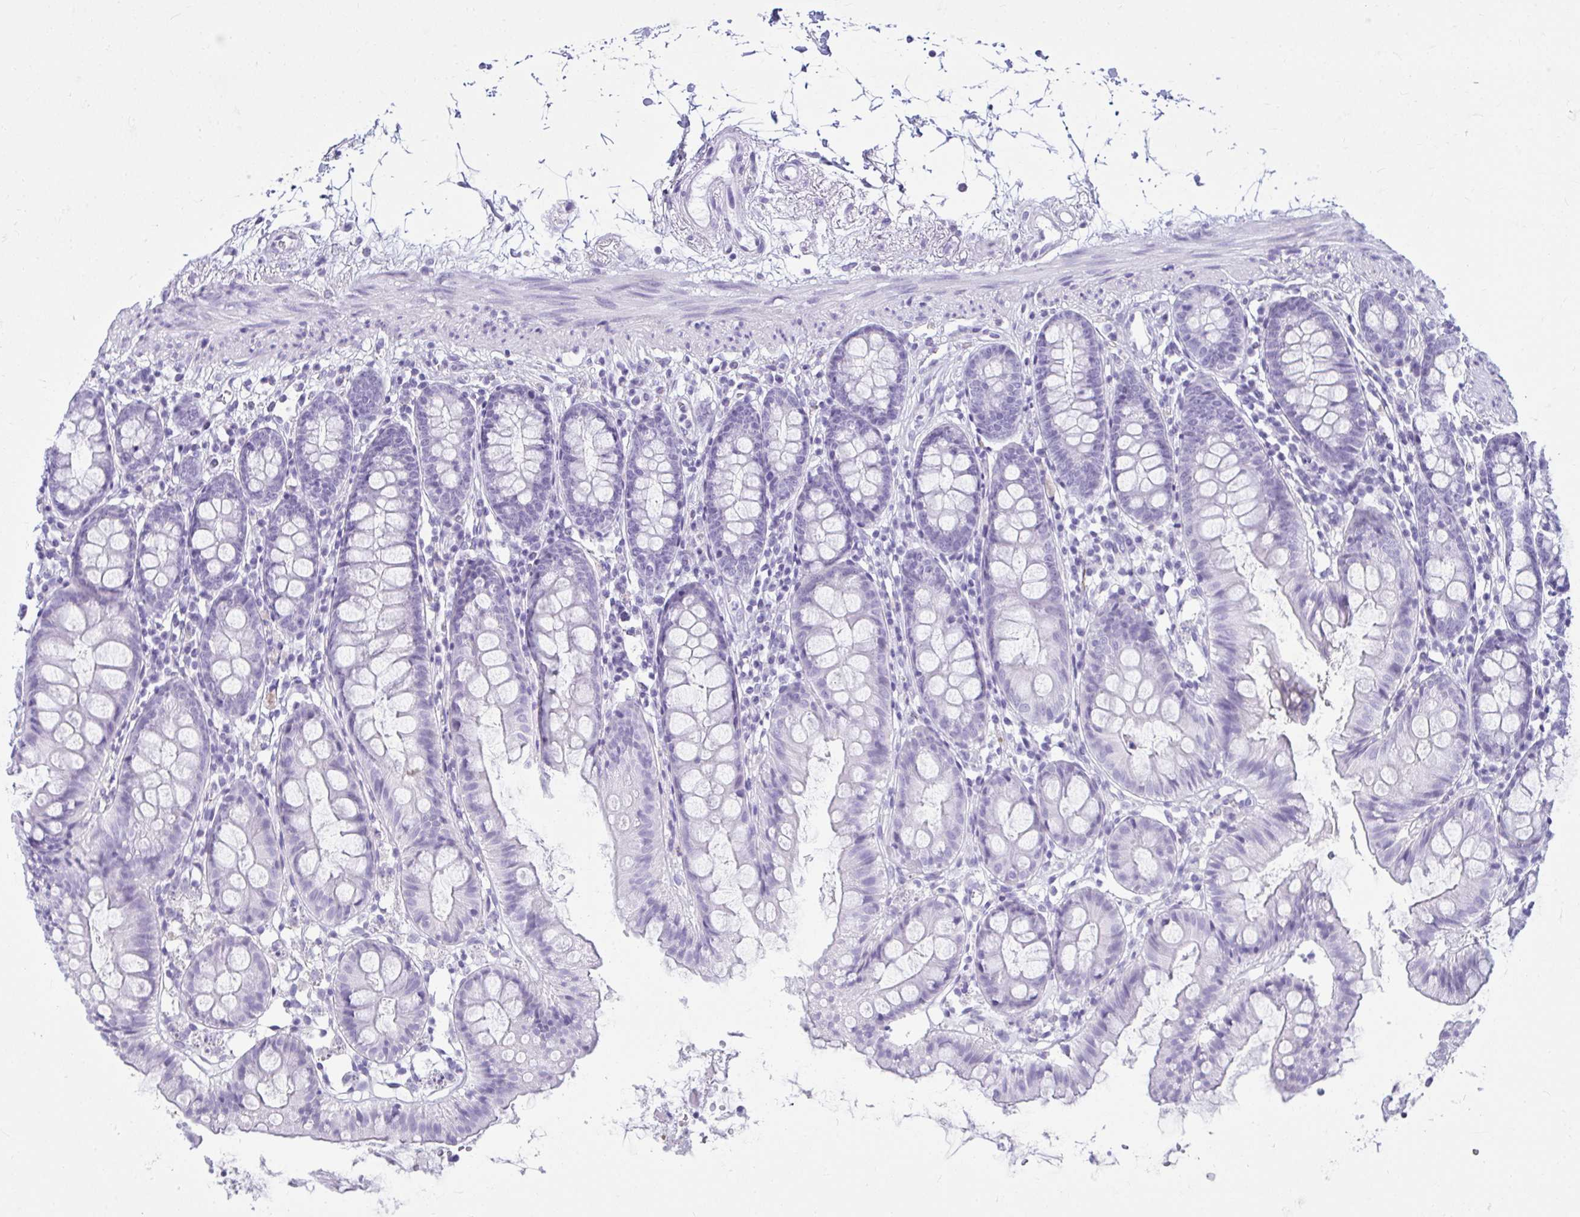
{"staining": {"intensity": "negative", "quantity": "none", "location": "none"}, "tissue": "colon", "cell_type": "Endothelial cells", "image_type": "normal", "snomed": [{"axis": "morphology", "description": "Normal tissue, NOS"}, {"axis": "topography", "description": "Colon"}], "caption": "Immunohistochemistry histopathology image of unremarkable colon: human colon stained with DAB exhibits no significant protein positivity in endothelial cells. (DAB immunohistochemistry, high magnification).", "gene": "CLGN", "patient": {"sex": "female", "age": 84}}